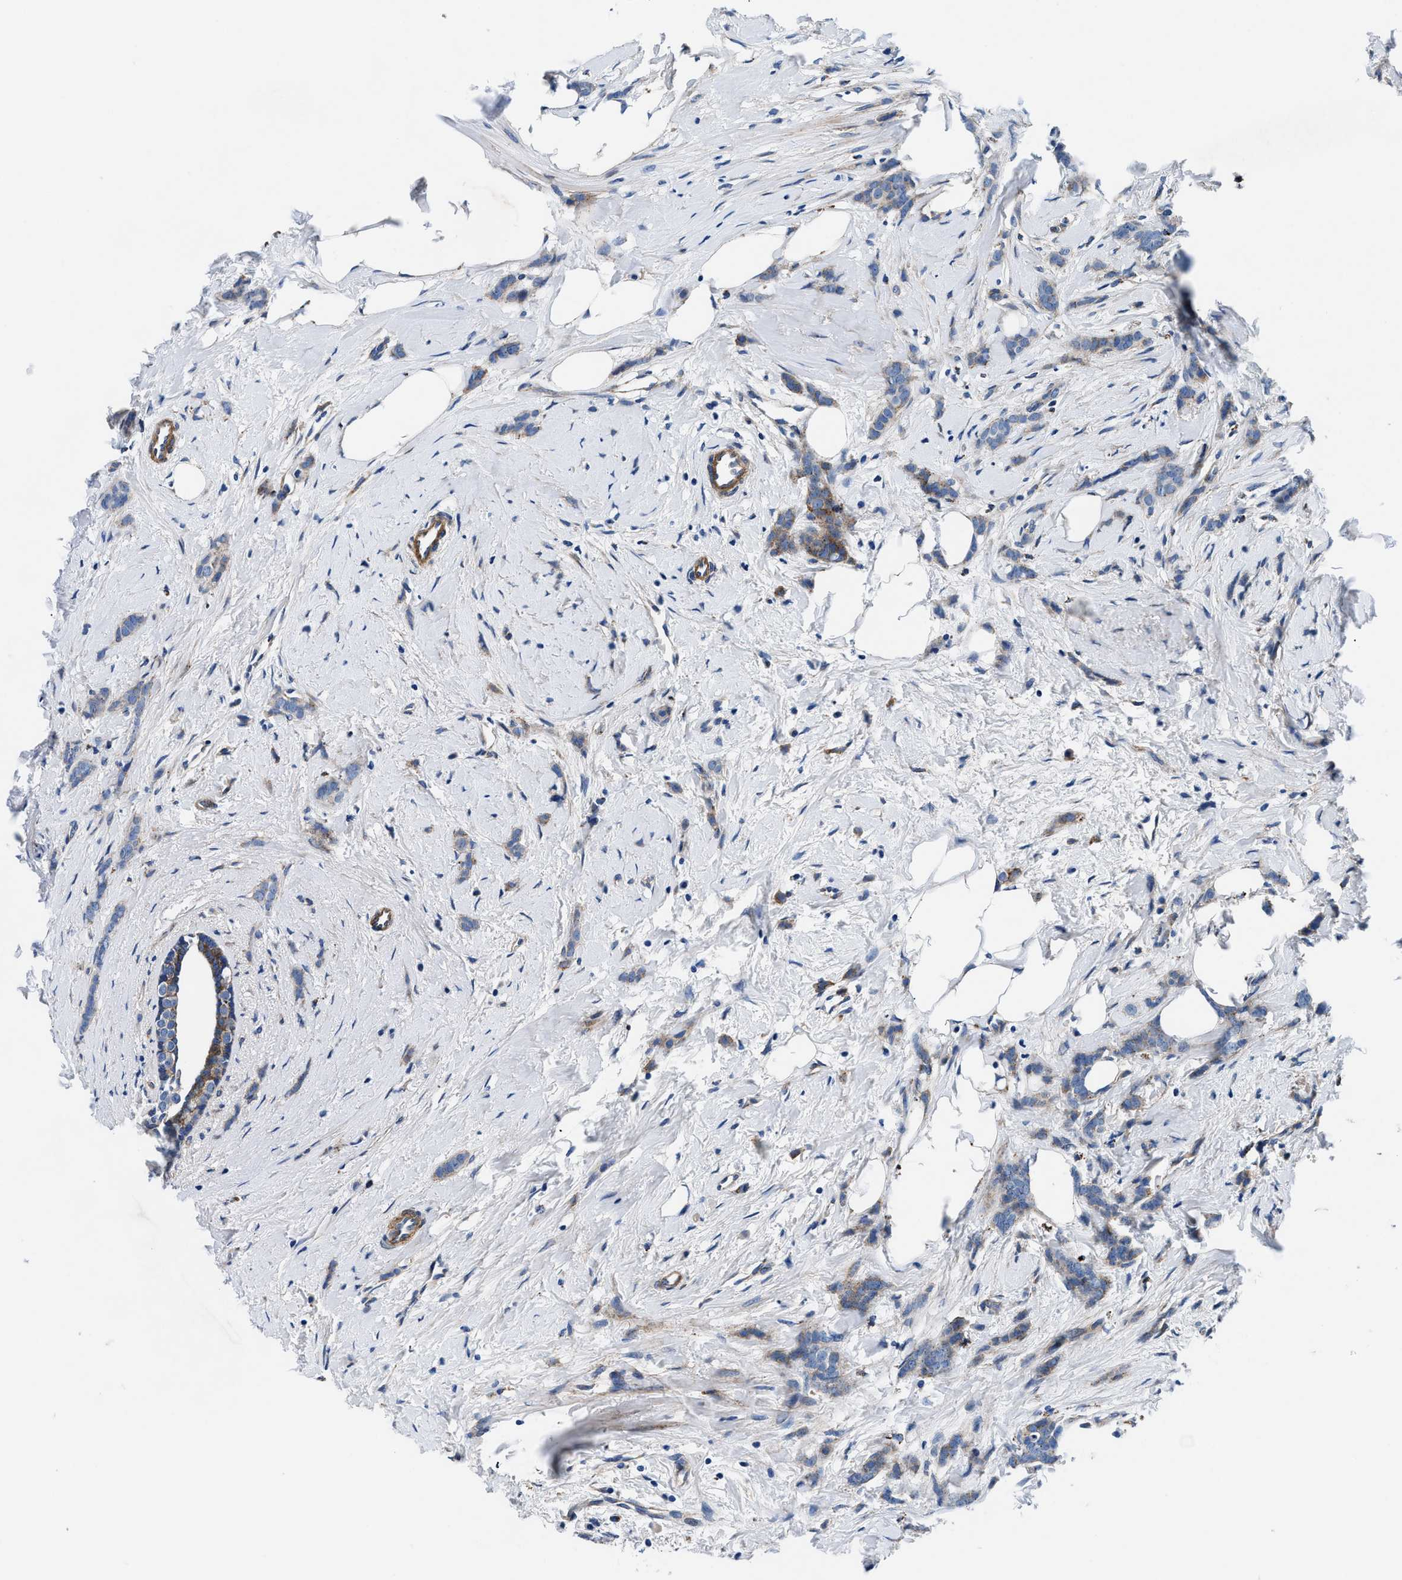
{"staining": {"intensity": "moderate", "quantity": "<25%", "location": "cytoplasmic/membranous"}, "tissue": "breast cancer", "cell_type": "Tumor cells", "image_type": "cancer", "snomed": [{"axis": "morphology", "description": "Lobular carcinoma, in situ"}, {"axis": "morphology", "description": "Lobular carcinoma"}, {"axis": "topography", "description": "Breast"}], "caption": "Moderate cytoplasmic/membranous protein positivity is identified in approximately <25% of tumor cells in breast cancer (lobular carcinoma in situ).", "gene": "DAG1", "patient": {"sex": "female", "age": 41}}